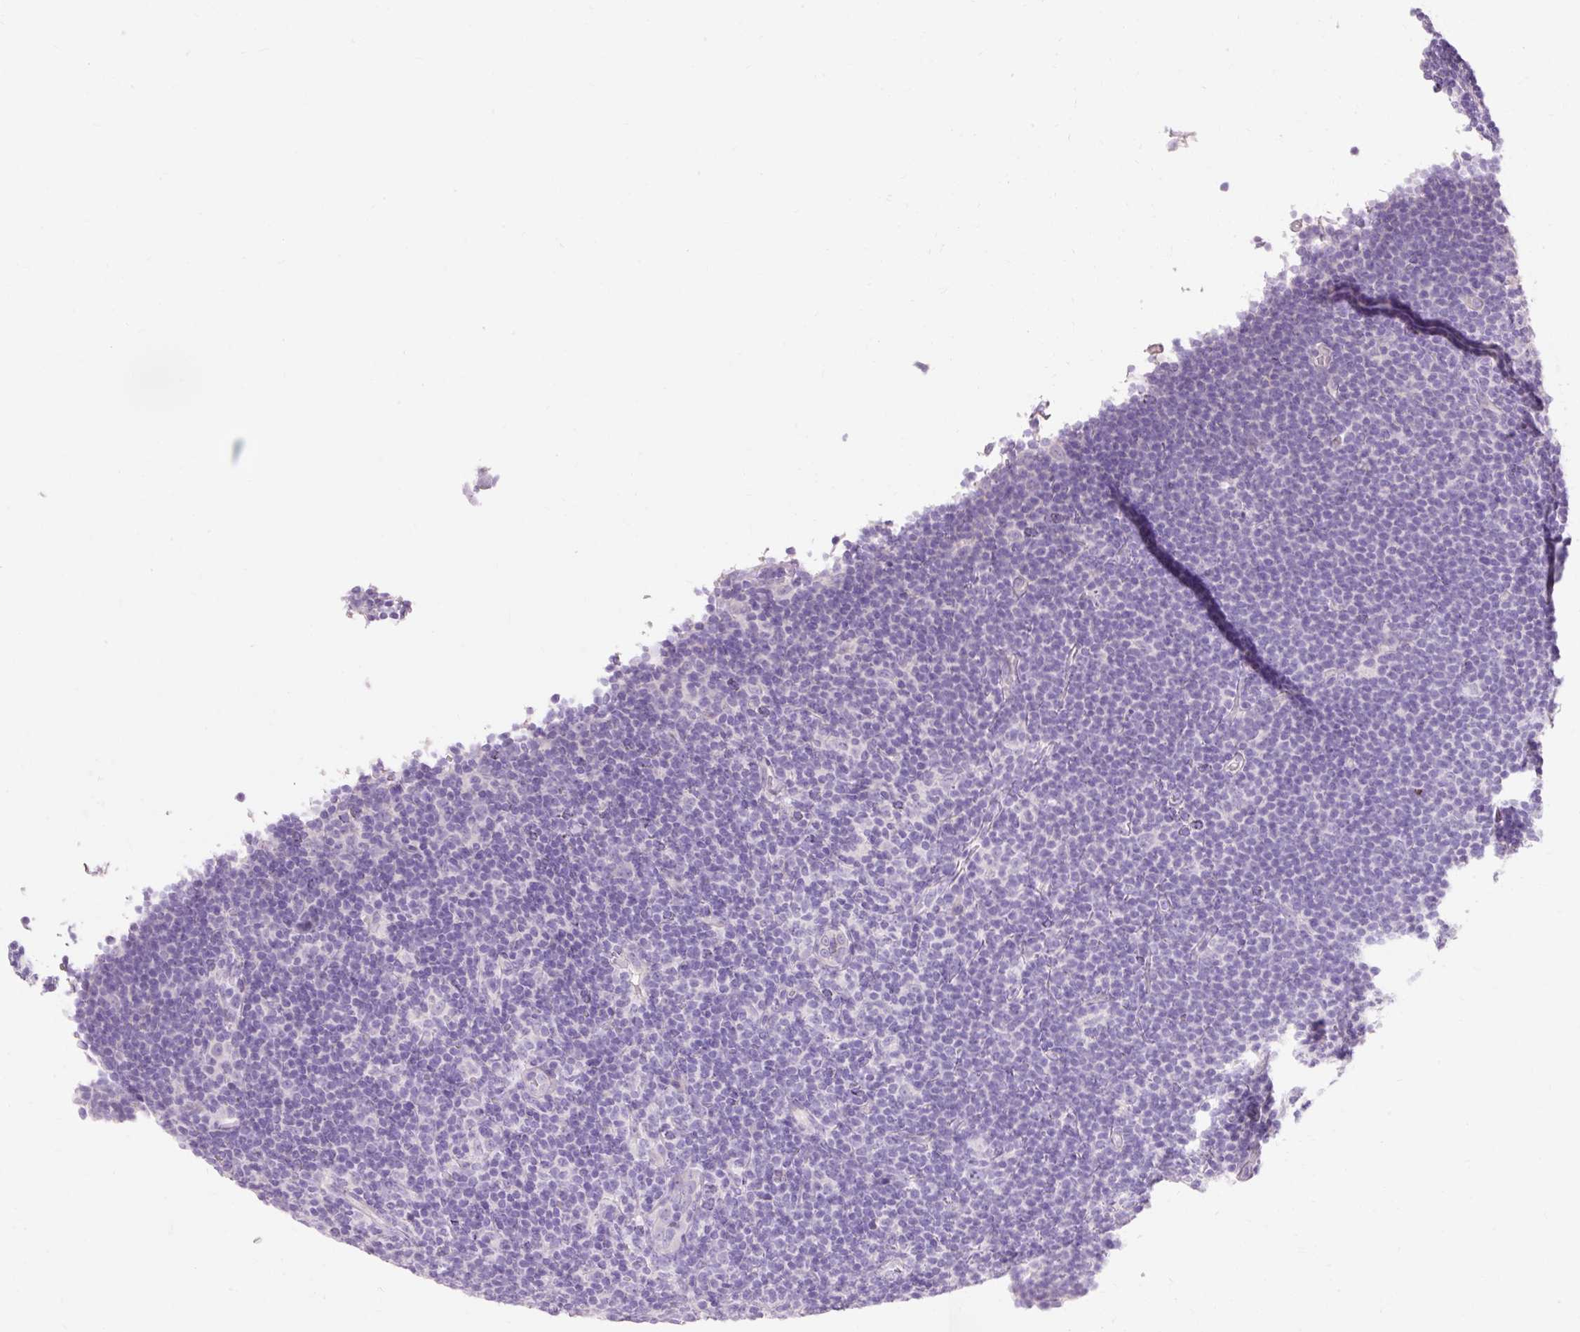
{"staining": {"intensity": "negative", "quantity": "none", "location": "none"}, "tissue": "lymphoma", "cell_type": "Tumor cells", "image_type": "cancer", "snomed": [{"axis": "morphology", "description": "Hodgkin's disease, NOS"}, {"axis": "topography", "description": "Lymph node"}], "caption": "Lymphoma was stained to show a protein in brown. There is no significant positivity in tumor cells. (Stains: DAB (3,3'-diaminobenzidine) immunohistochemistry (IHC) with hematoxylin counter stain, Microscopy: brightfield microscopy at high magnification).", "gene": "TMEM213", "patient": {"sex": "female", "age": 57}}